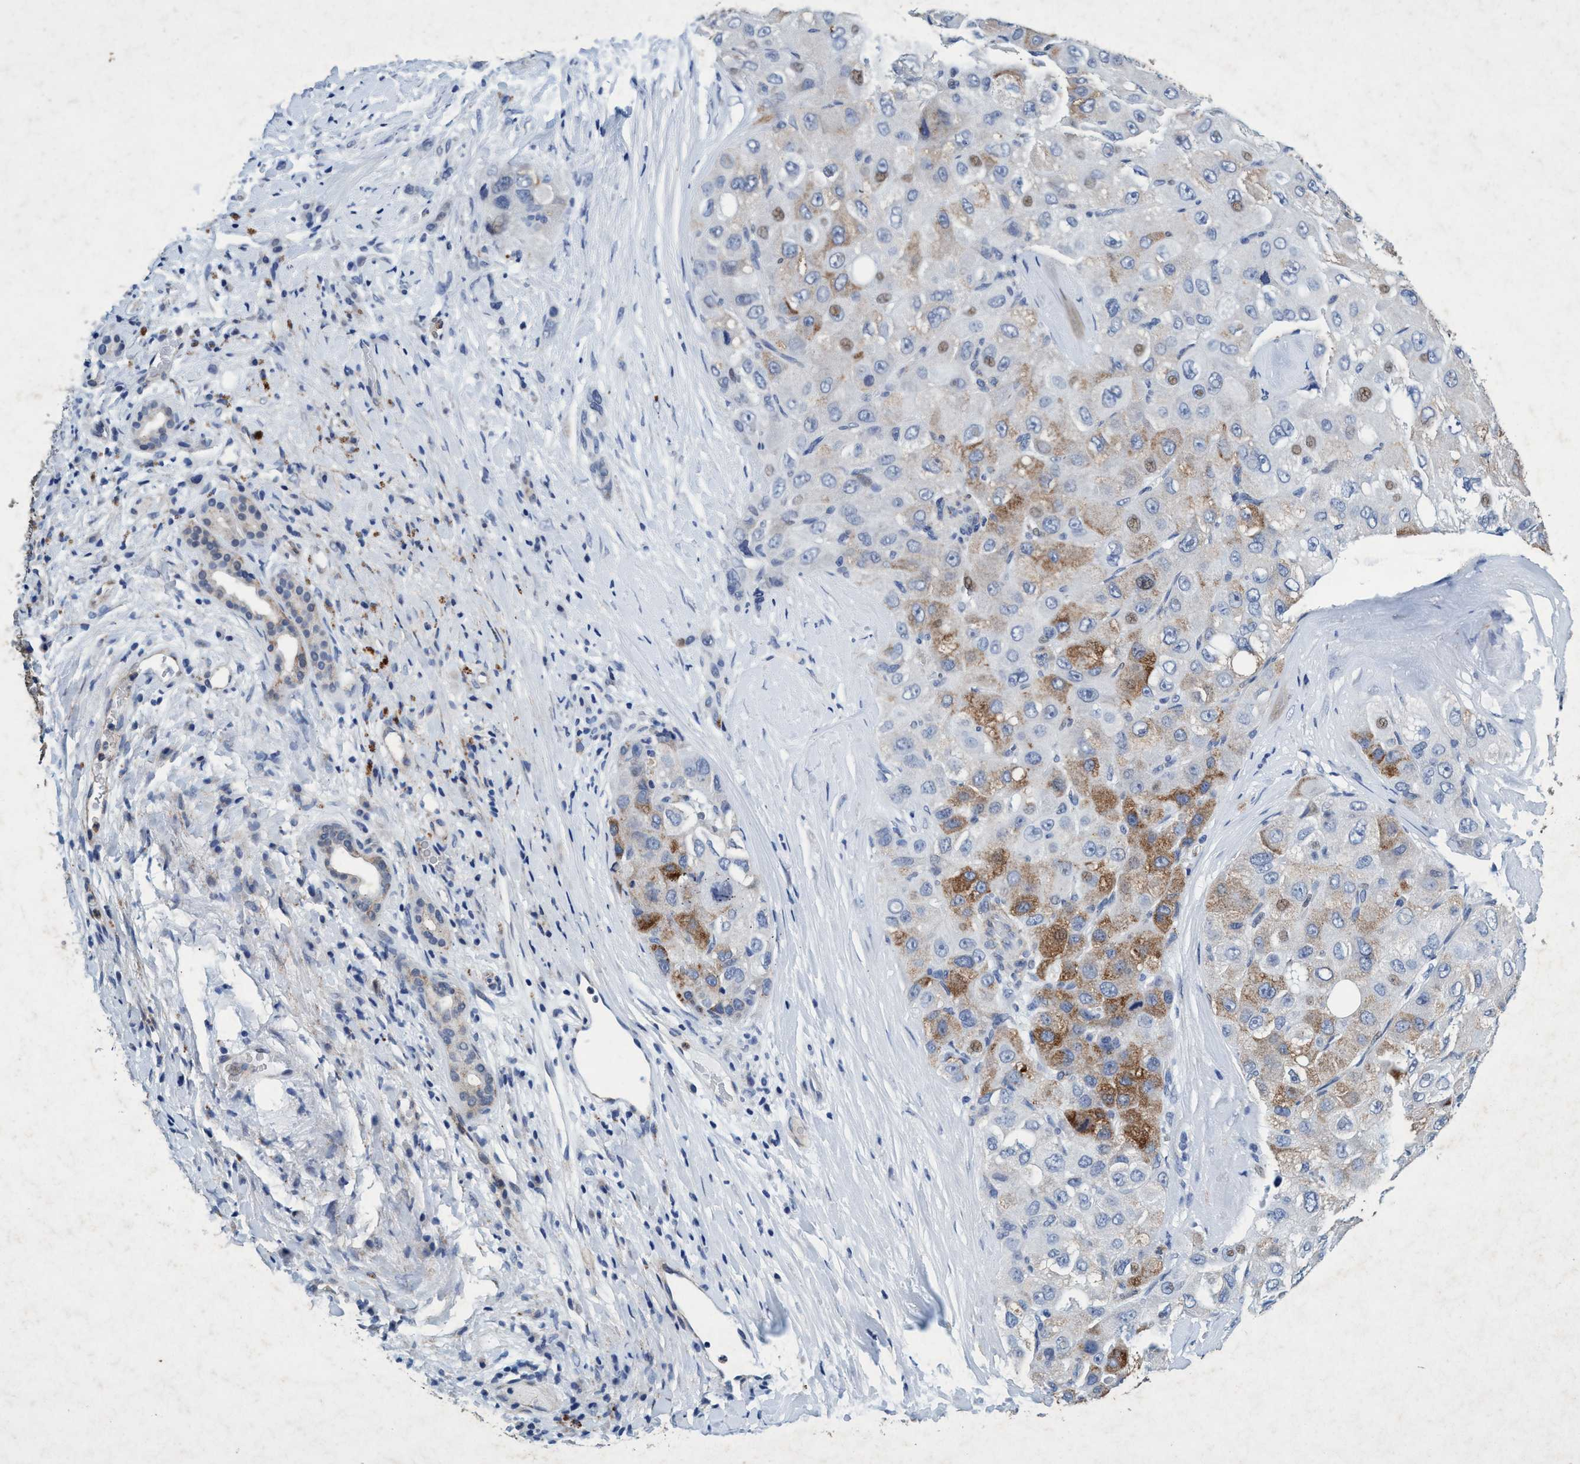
{"staining": {"intensity": "moderate", "quantity": "<25%", "location": "cytoplasmic/membranous"}, "tissue": "liver cancer", "cell_type": "Tumor cells", "image_type": "cancer", "snomed": [{"axis": "morphology", "description": "Carcinoma, Hepatocellular, NOS"}, {"axis": "topography", "description": "Liver"}], "caption": "Immunohistochemistry (IHC) staining of liver cancer, which reveals low levels of moderate cytoplasmic/membranous positivity in about <25% of tumor cells indicating moderate cytoplasmic/membranous protein positivity. The staining was performed using DAB (brown) for protein detection and nuclei were counterstained in hematoxylin (blue).", "gene": "GRB14", "patient": {"sex": "male", "age": 80}}